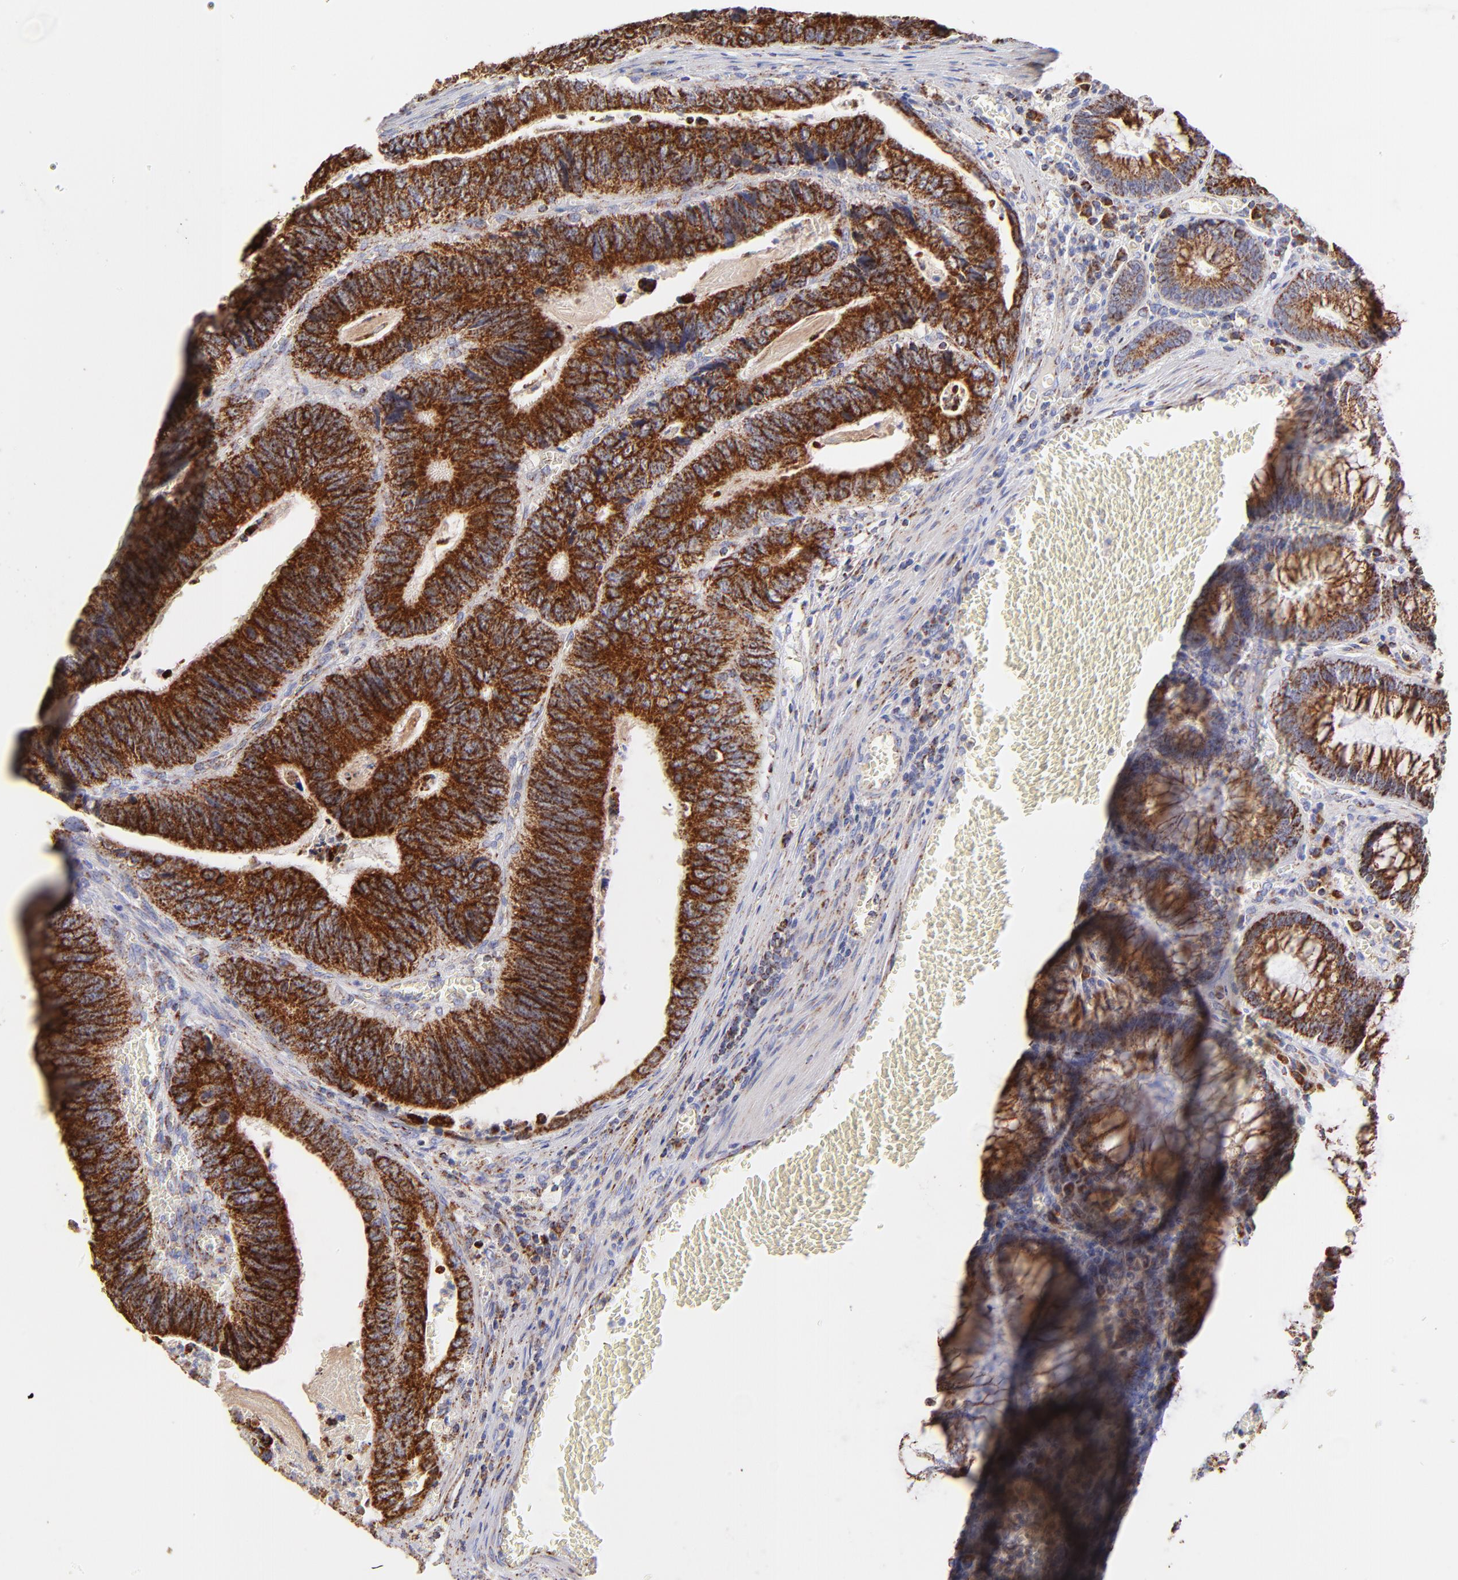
{"staining": {"intensity": "strong", "quantity": ">75%", "location": "cytoplasmic/membranous"}, "tissue": "colorectal cancer", "cell_type": "Tumor cells", "image_type": "cancer", "snomed": [{"axis": "morphology", "description": "Adenocarcinoma, NOS"}, {"axis": "topography", "description": "Colon"}], "caption": "Adenocarcinoma (colorectal) tissue reveals strong cytoplasmic/membranous staining in about >75% of tumor cells, visualized by immunohistochemistry.", "gene": "ECH1", "patient": {"sex": "male", "age": 72}}